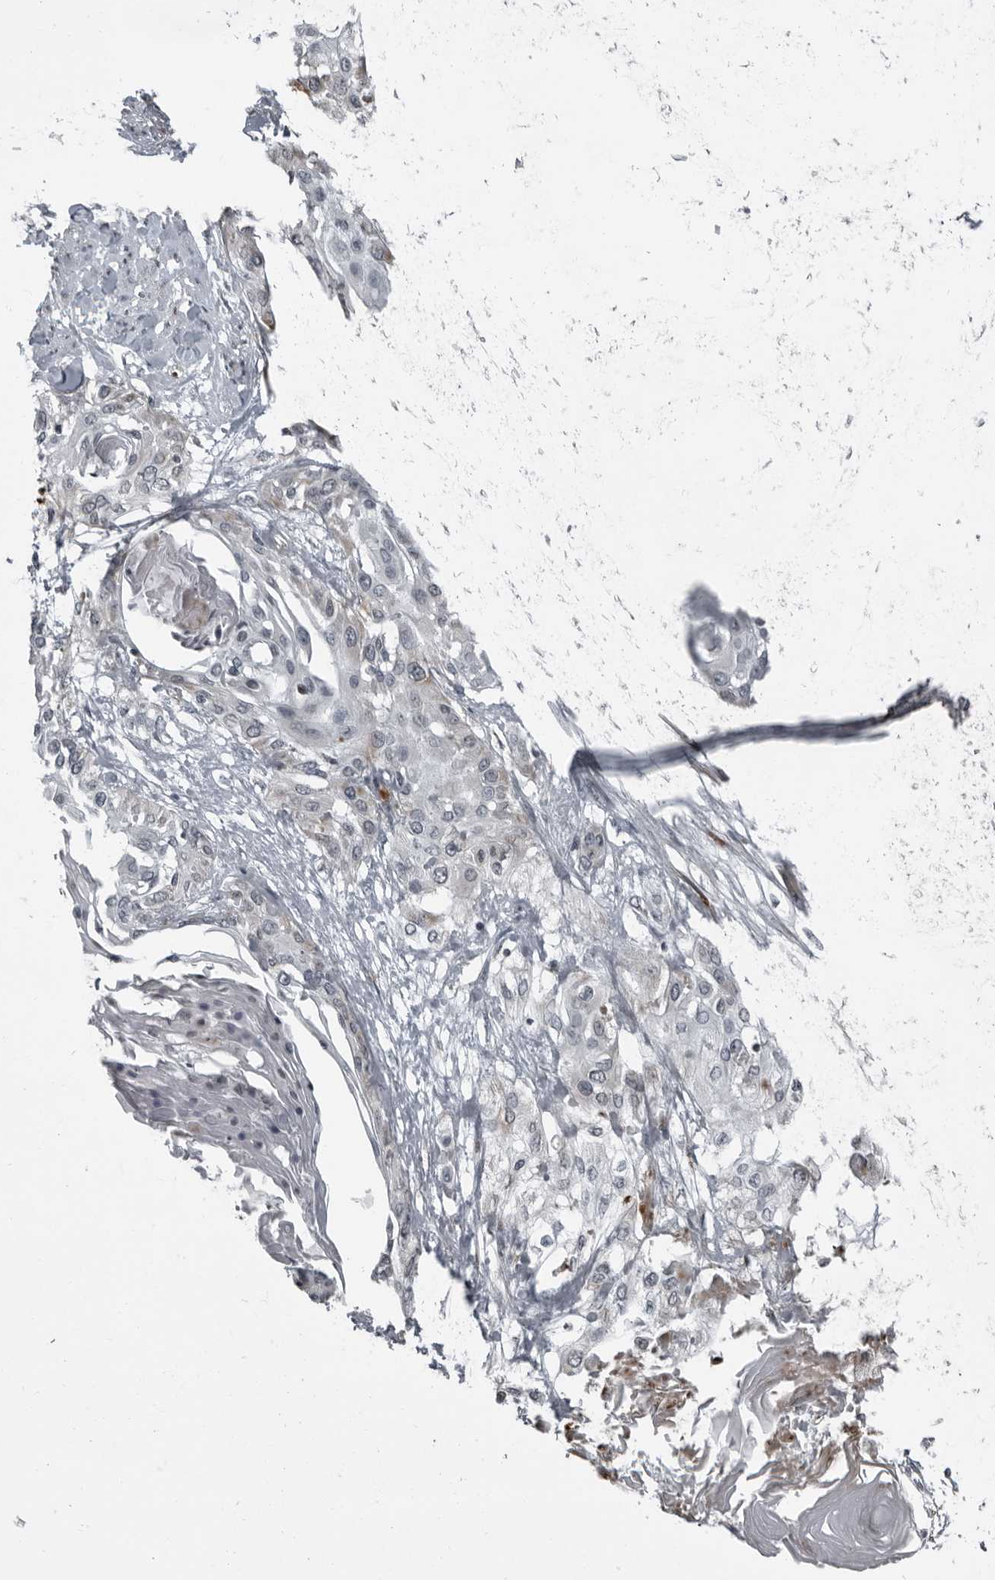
{"staining": {"intensity": "weak", "quantity": "25%-75%", "location": "cytoplasmic/membranous"}, "tissue": "cervical cancer", "cell_type": "Tumor cells", "image_type": "cancer", "snomed": [{"axis": "morphology", "description": "Squamous cell carcinoma, NOS"}, {"axis": "topography", "description": "Cervix"}], "caption": "Human cervical cancer (squamous cell carcinoma) stained with a protein marker exhibits weak staining in tumor cells.", "gene": "RTCA", "patient": {"sex": "female", "age": 57}}